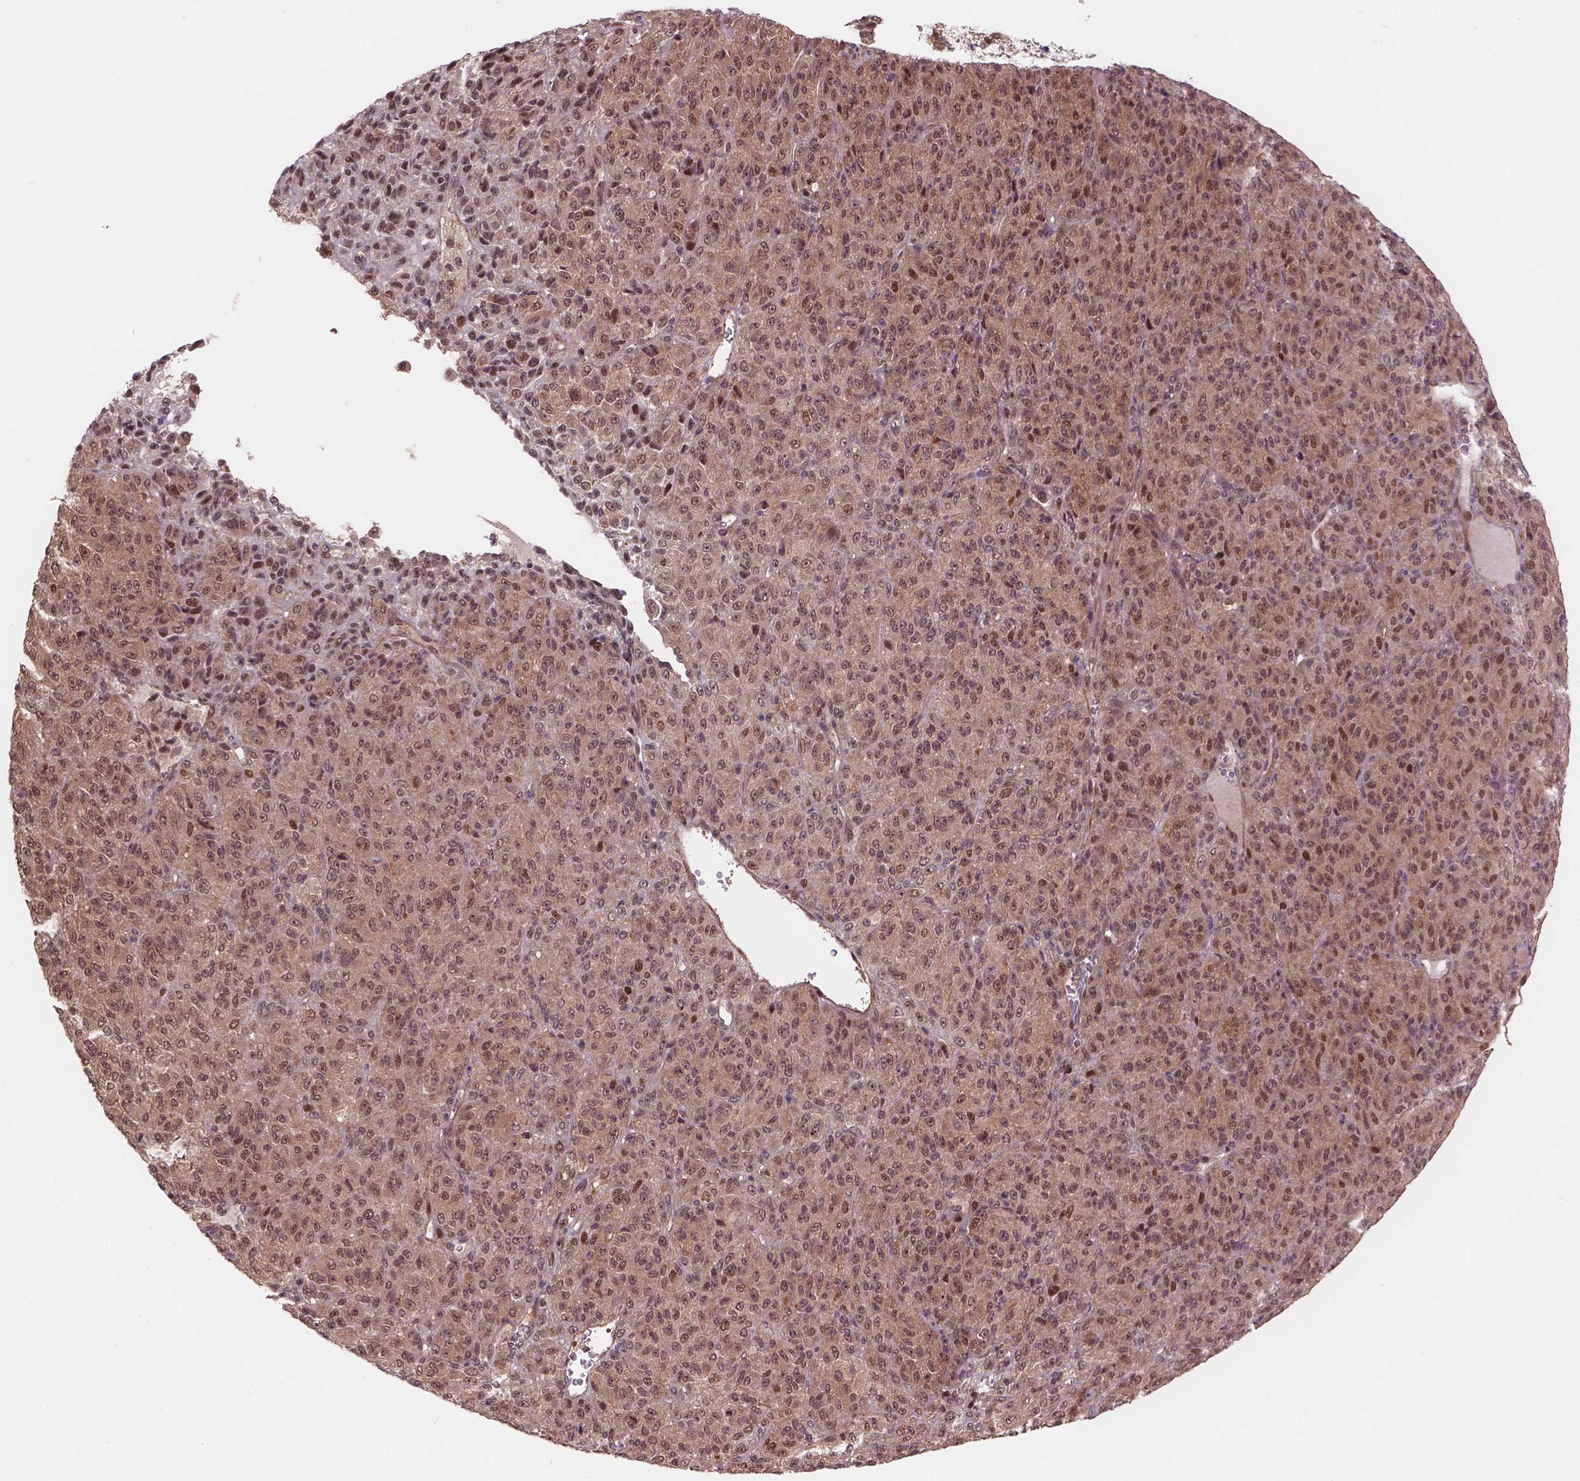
{"staining": {"intensity": "moderate", "quantity": "<25%", "location": "cytoplasmic/membranous,nuclear"}, "tissue": "melanoma", "cell_type": "Tumor cells", "image_type": "cancer", "snomed": [{"axis": "morphology", "description": "Malignant melanoma, Metastatic site"}, {"axis": "topography", "description": "Brain"}], "caption": "Tumor cells display low levels of moderate cytoplasmic/membranous and nuclear expression in about <25% of cells in human melanoma. The protein of interest is stained brown, and the nuclei are stained in blue (DAB (3,3'-diaminobenzidine) IHC with brightfield microscopy, high magnification).", "gene": "PSMD11", "patient": {"sex": "female", "age": 56}}